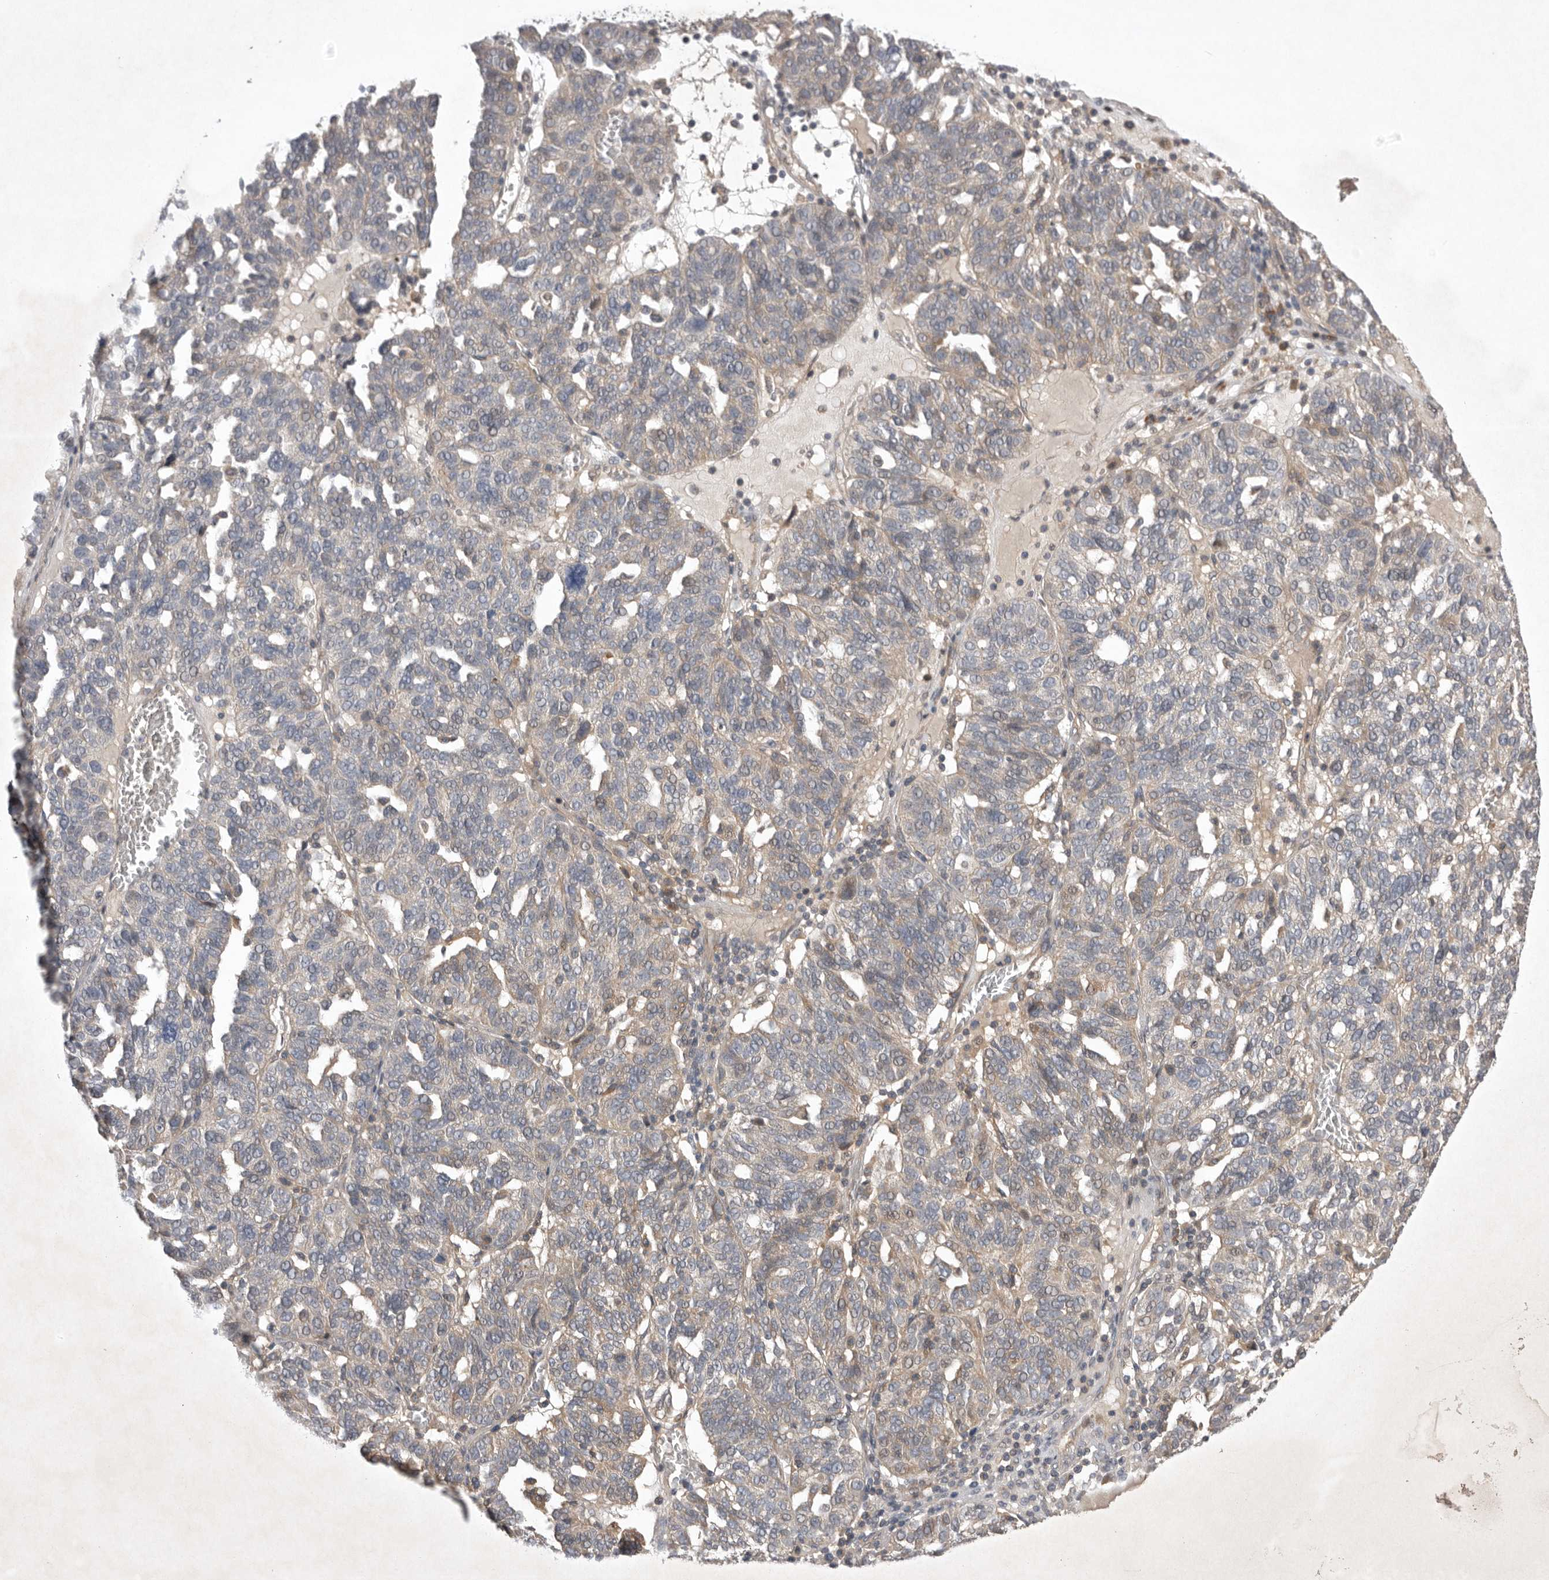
{"staining": {"intensity": "negative", "quantity": "none", "location": "none"}, "tissue": "ovarian cancer", "cell_type": "Tumor cells", "image_type": "cancer", "snomed": [{"axis": "morphology", "description": "Cystadenocarcinoma, serous, NOS"}, {"axis": "topography", "description": "Ovary"}], "caption": "Immunohistochemistry image of neoplastic tissue: serous cystadenocarcinoma (ovarian) stained with DAB (3,3'-diaminobenzidine) displays no significant protein expression in tumor cells. The staining is performed using DAB (3,3'-diaminobenzidine) brown chromogen with nuclei counter-stained in using hematoxylin.", "gene": "NRCAM", "patient": {"sex": "female", "age": 59}}